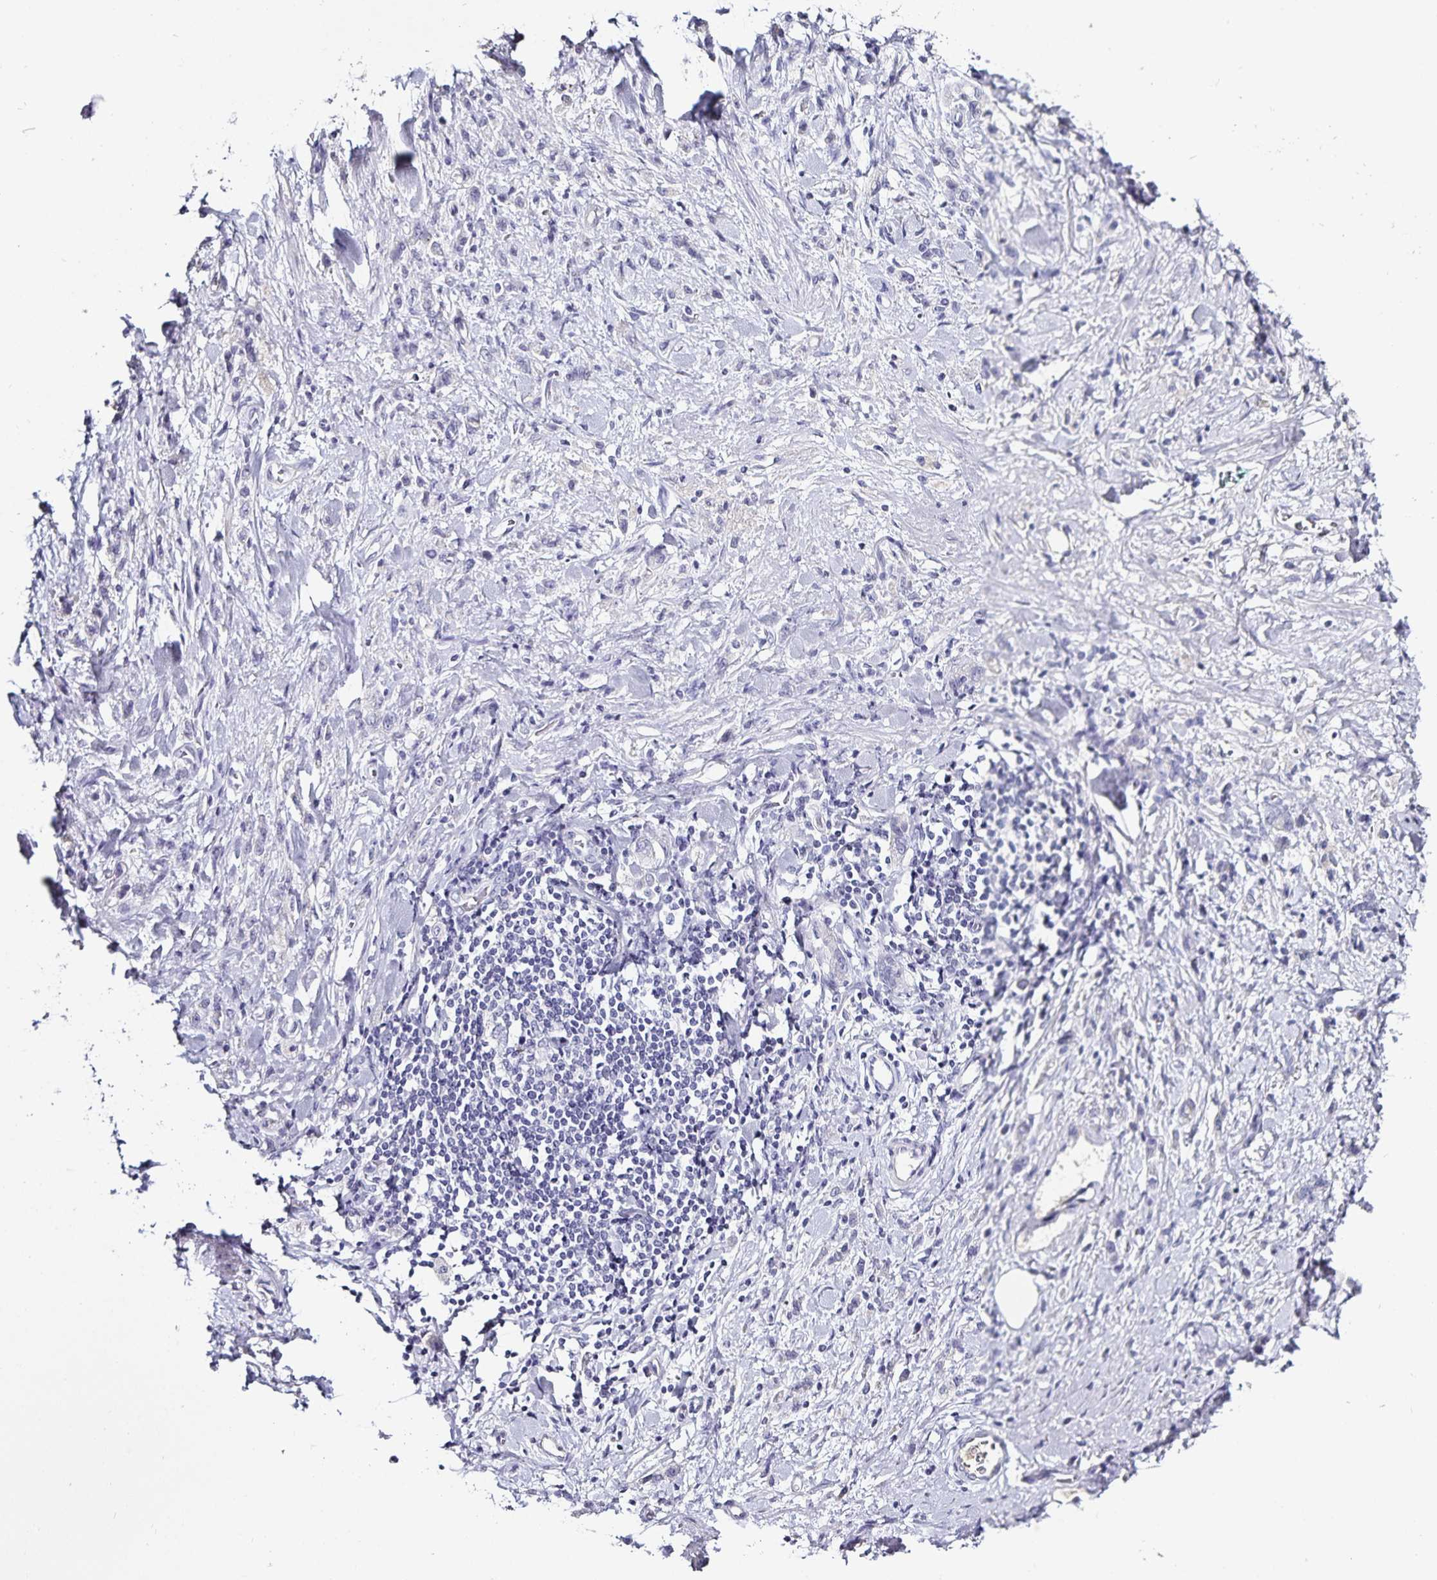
{"staining": {"intensity": "negative", "quantity": "none", "location": "none"}, "tissue": "stomach cancer", "cell_type": "Tumor cells", "image_type": "cancer", "snomed": [{"axis": "morphology", "description": "Adenocarcinoma, NOS"}, {"axis": "topography", "description": "Stomach"}], "caption": "IHC of stomach adenocarcinoma displays no staining in tumor cells.", "gene": "TTR", "patient": {"sex": "male", "age": 77}}